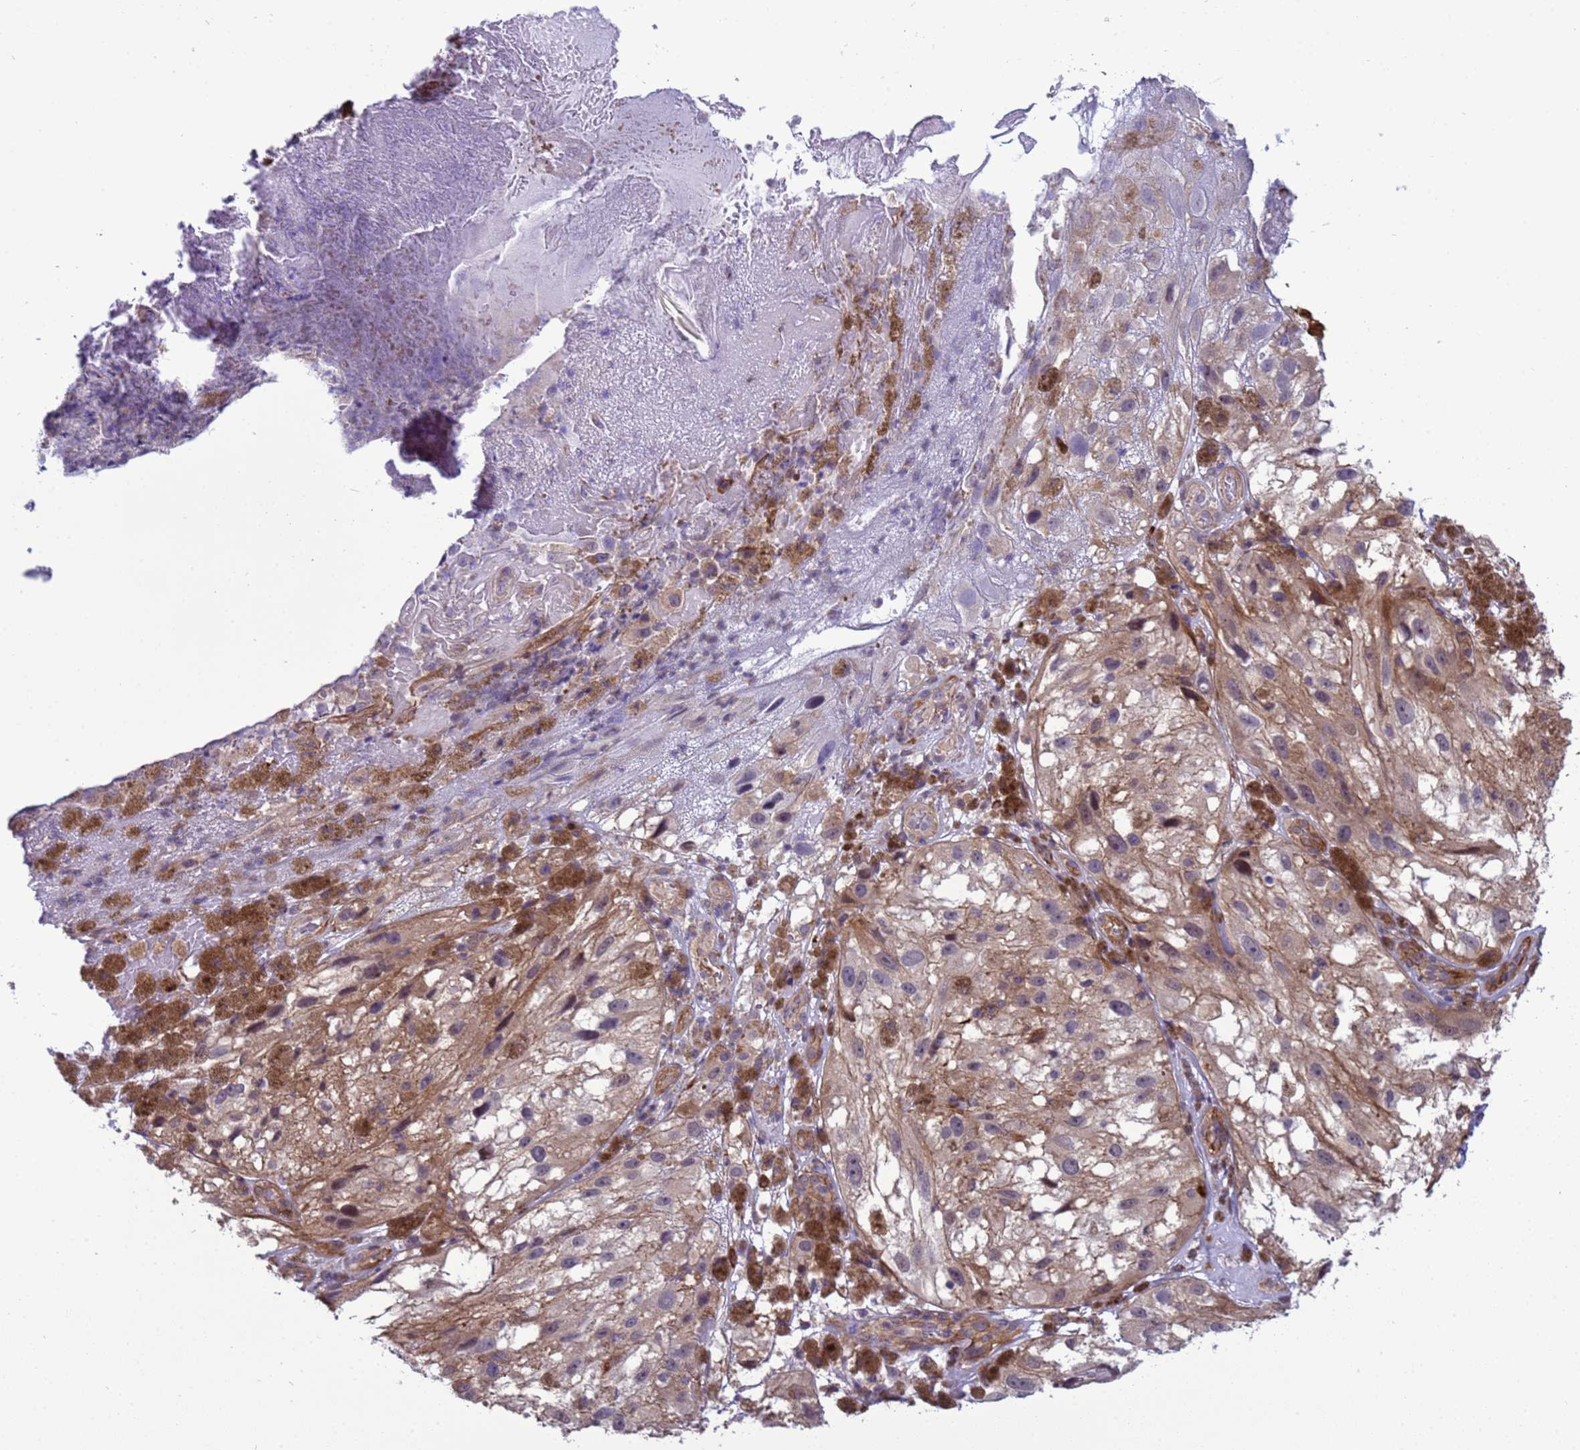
{"staining": {"intensity": "weak", "quantity": ">75%", "location": "cytoplasmic/membranous"}, "tissue": "melanoma", "cell_type": "Tumor cells", "image_type": "cancer", "snomed": [{"axis": "morphology", "description": "Malignant melanoma, NOS"}, {"axis": "topography", "description": "Skin"}], "caption": "The image shows immunohistochemical staining of malignant melanoma. There is weak cytoplasmic/membranous positivity is present in approximately >75% of tumor cells. The protein of interest is shown in brown color, while the nuclei are stained blue.", "gene": "ITGB4", "patient": {"sex": "male", "age": 88}}